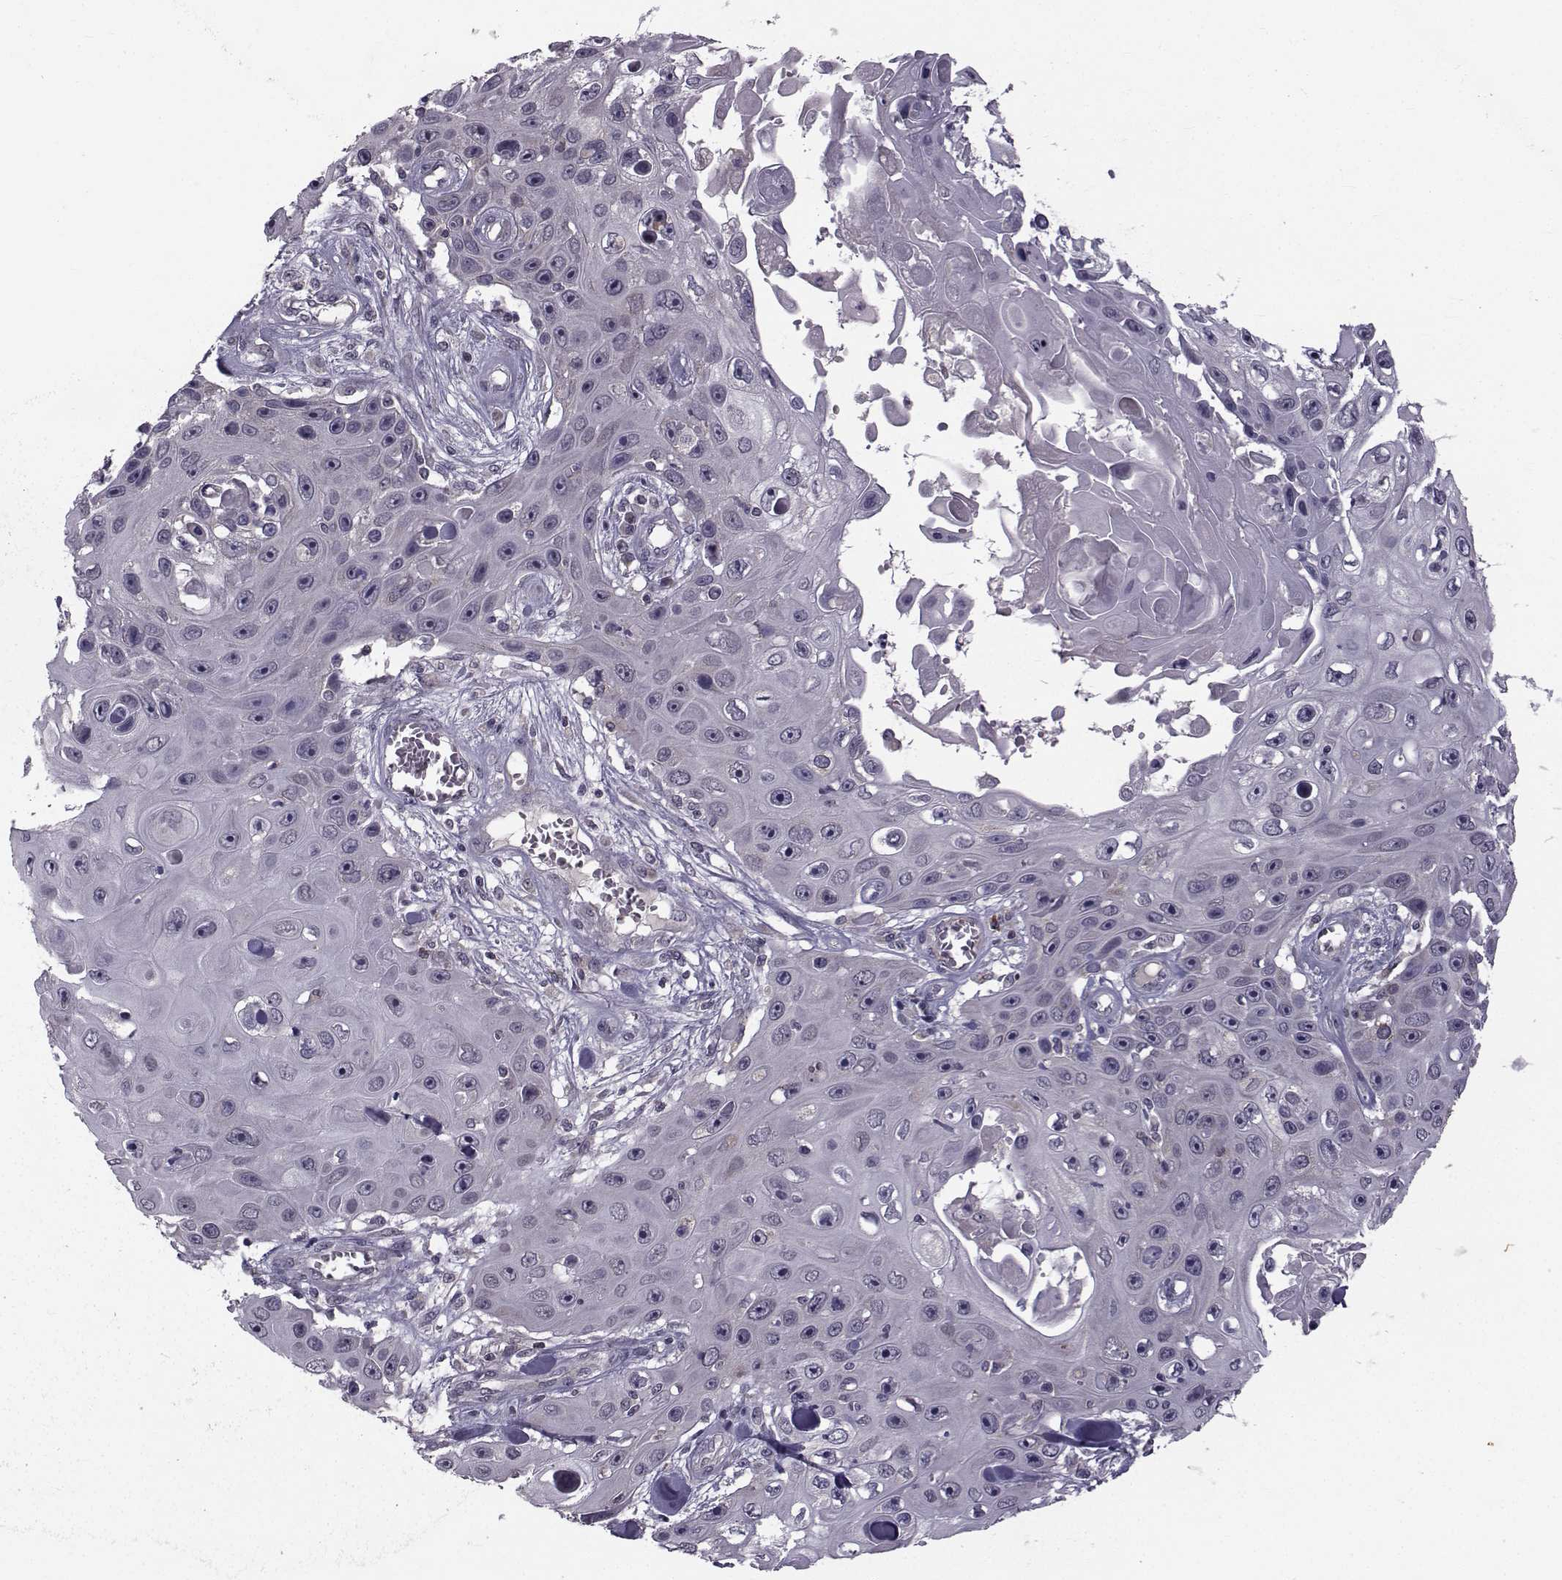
{"staining": {"intensity": "negative", "quantity": "none", "location": "none"}, "tissue": "skin cancer", "cell_type": "Tumor cells", "image_type": "cancer", "snomed": [{"axis": "morphology", "description": "Squamous cell carcinoma, NOS"}, {"axis": "topography", "description": "Skin"}], "caption": "IHC histopathology image of neoplastic tissue: human skin squamous cell carcinoma stained with DAB (3,3'-diaminobenzidine) shows no significant protein expression in tumor cells.", "gene": "FDXR", "patient": {"sex": "male", "age": 82}}